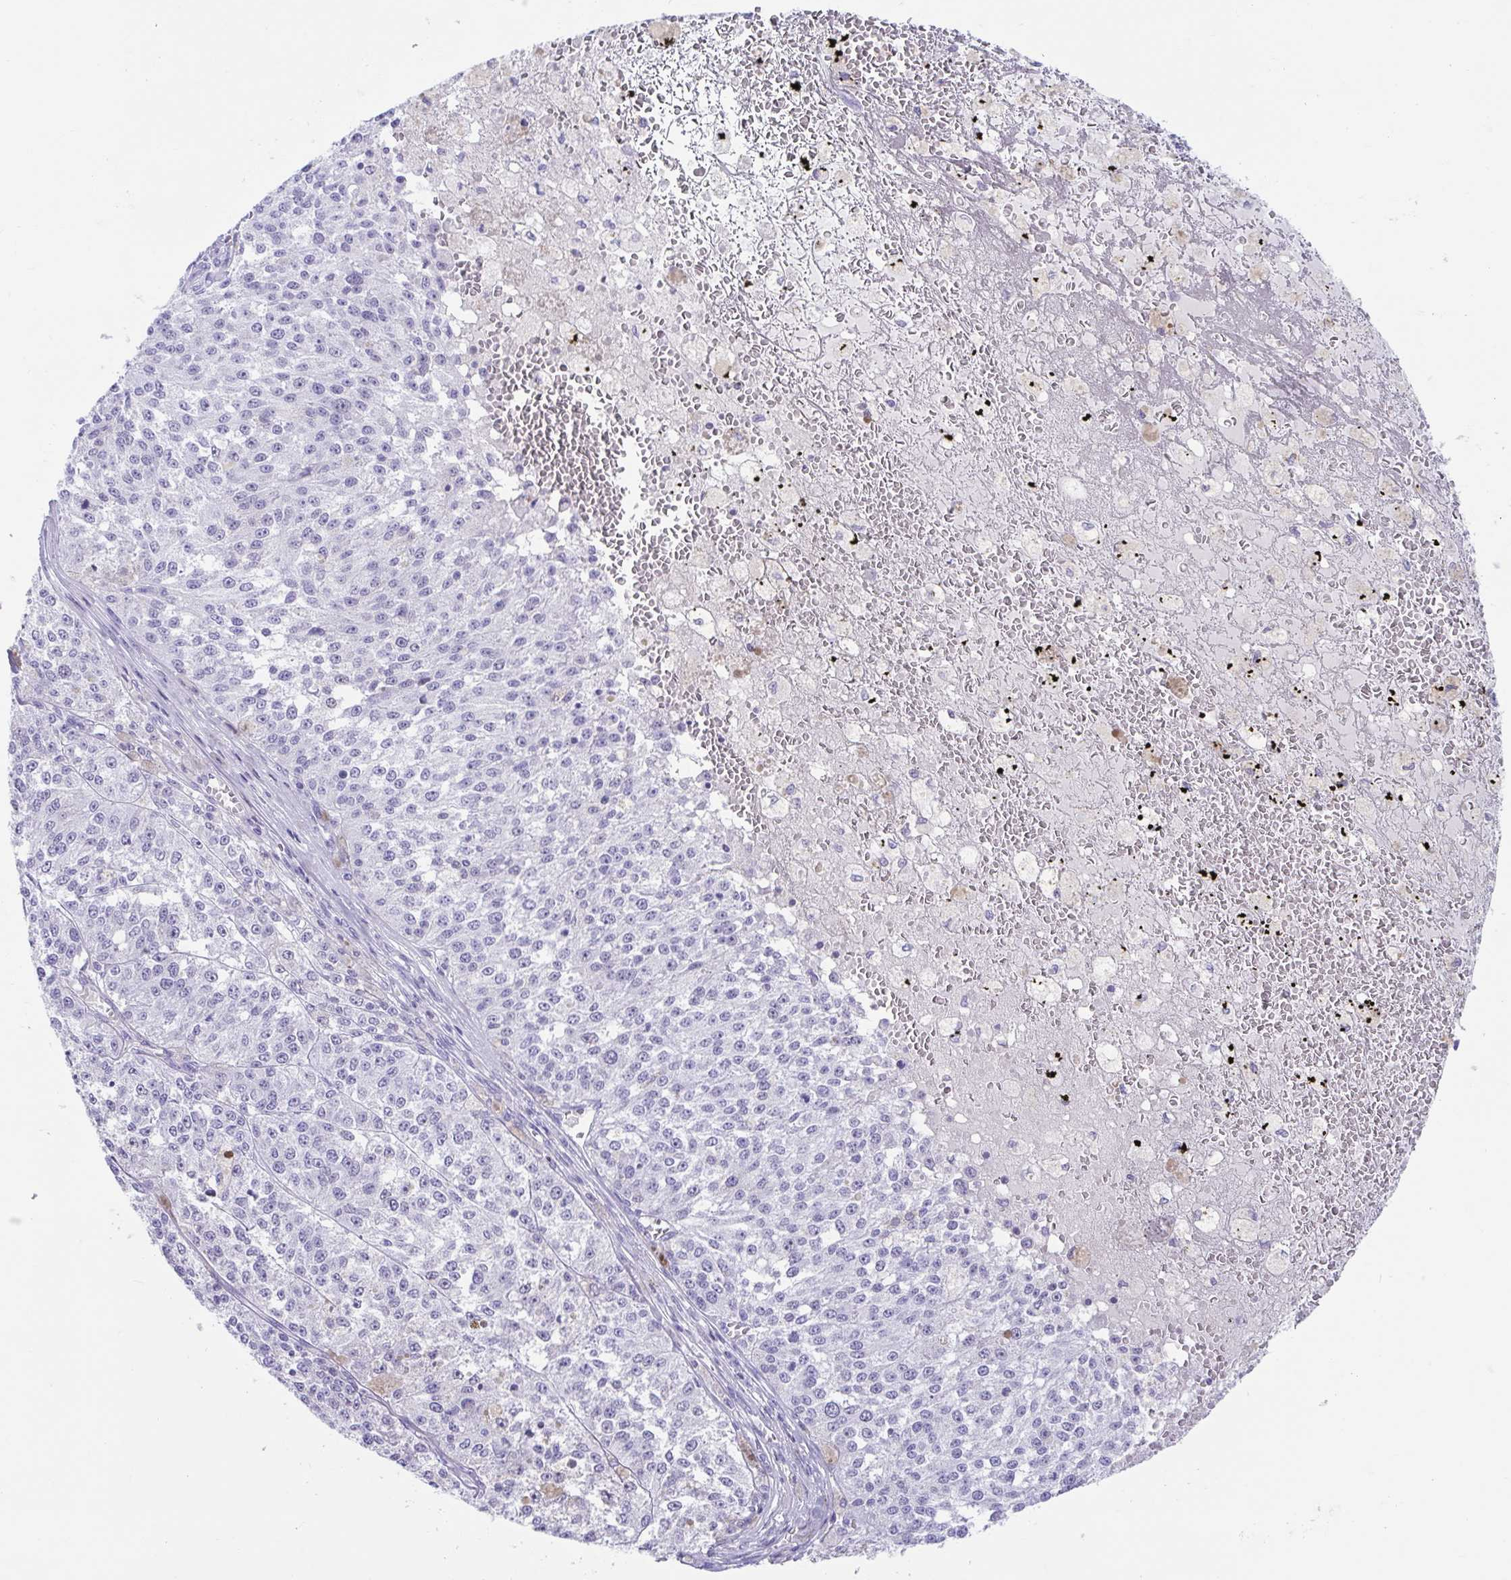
{"staining": {"intensity": "negative", "quantity": "none", "location": "none"}, "tissue": "melanoma", "cell_type": "Tumor cells", "image_type": "cancer", "snomed": [{"axis": "morphology", "description": "Malignant melanoma, Metastatic site"}, {"axis": "topography", "description": "Lymph node"}], "caption": "Tumor cells are negative for brown protein staining in malignant melanoma (metastatic site). (Stains: DAB IHC with hematoxylin counter stain, Microscopy: brightfield microscopy at high magnification).", "gene": "TMEM35A", "patient": {"sex": "female", "age": 64}}